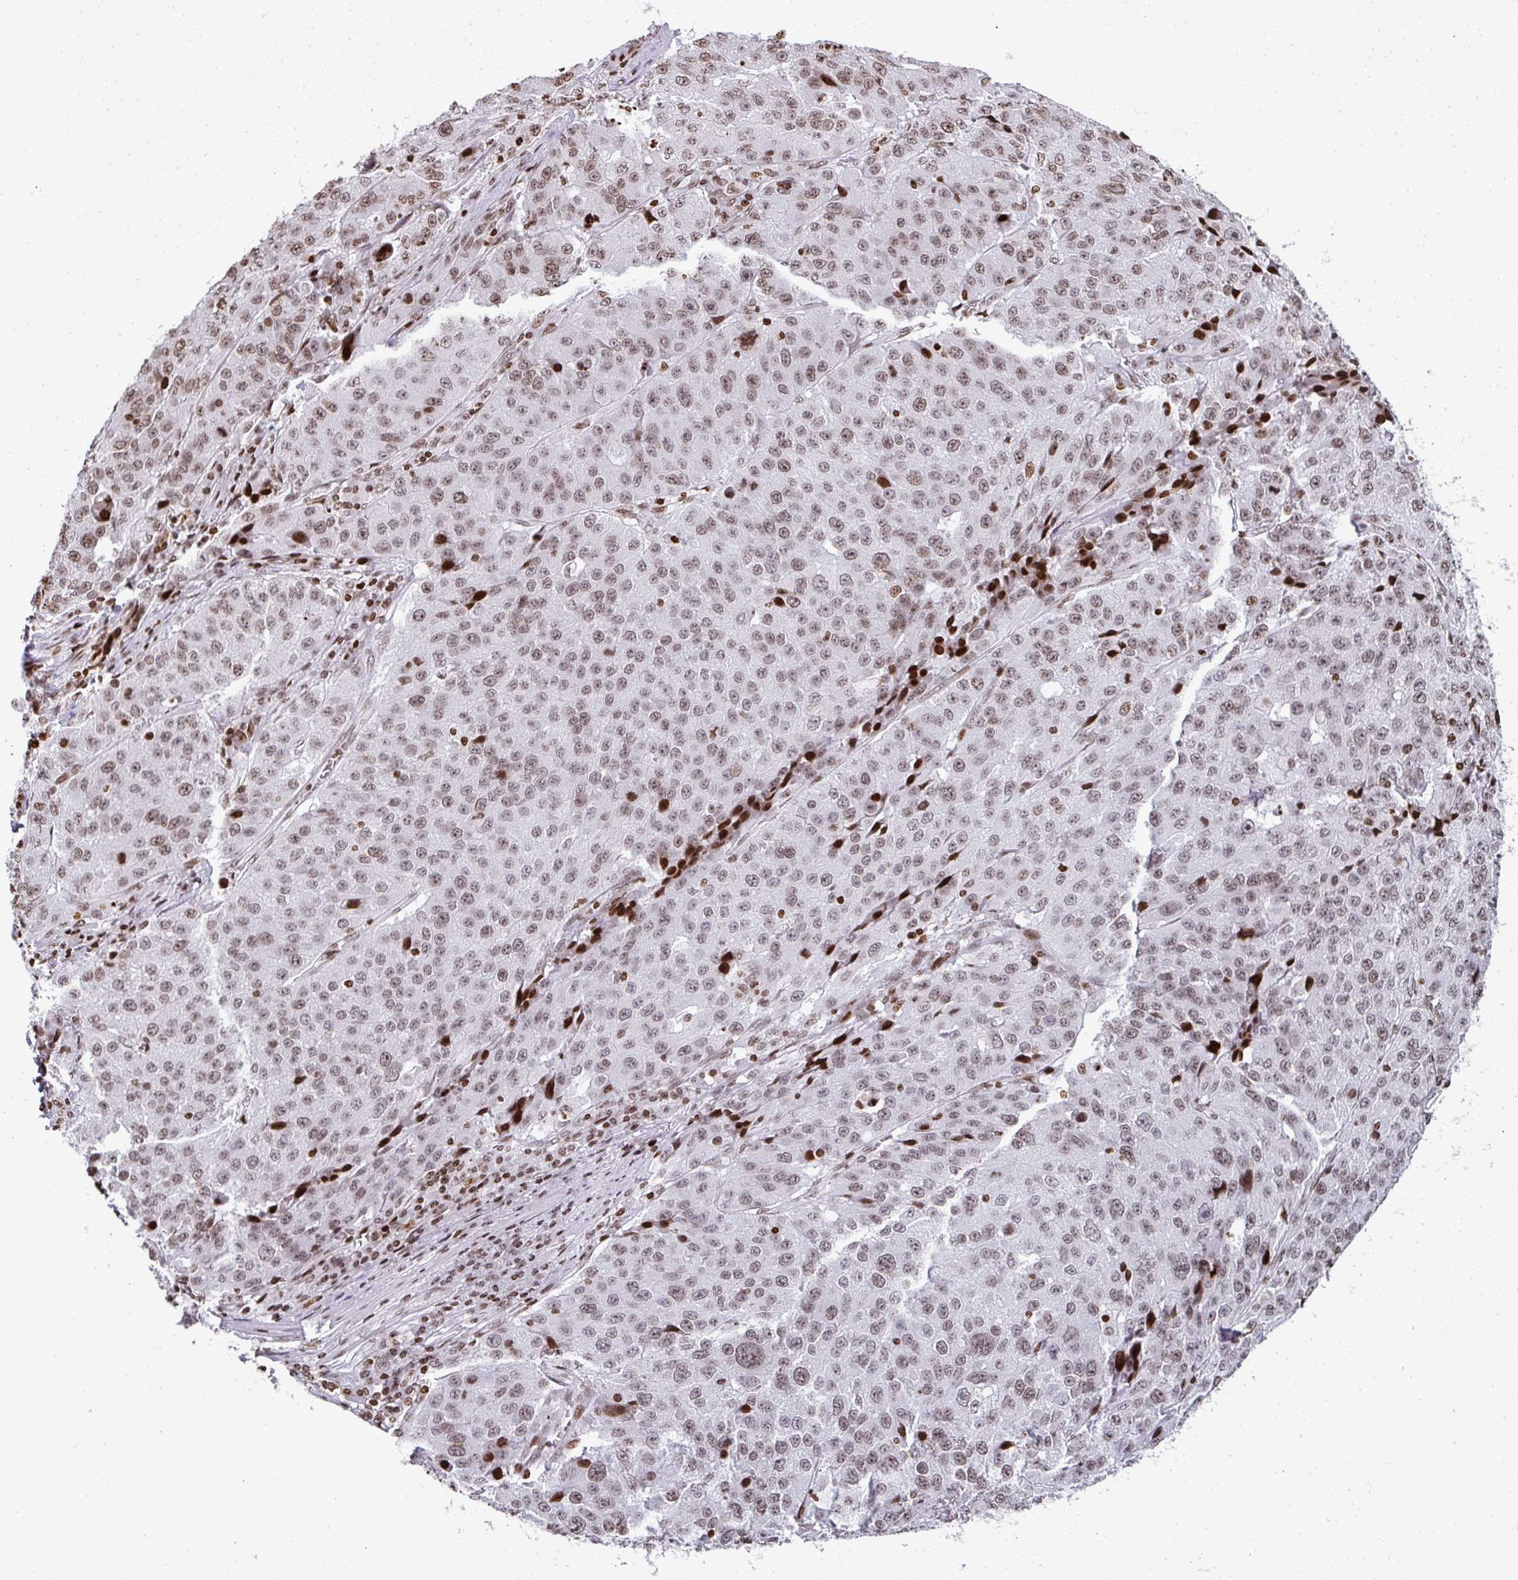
{"staining": {"intensity": "weak", "quantity": ">75%", "location": "nuclear"}, "tissue": "stomach cancer", "cell_type": "Tumor cells", "image_type": "cancer", "snomed": [{"axis": "morphology", "description": "Adenocarcinoma, NOS"}, {"axis": "topography", "description": "Stomach"}], "caption": "Immunohistochemical staining of stomach cancer shows low levels of weak nuclear protein positivity in approximately >75% of tumor cells. The protein is stained brown, and the nuclei are stained in blue (DAB IHC with brightfield microscopy, high magnification).", "gene": "RASL11A", "patient": {"sex": "male", "age": 71}}